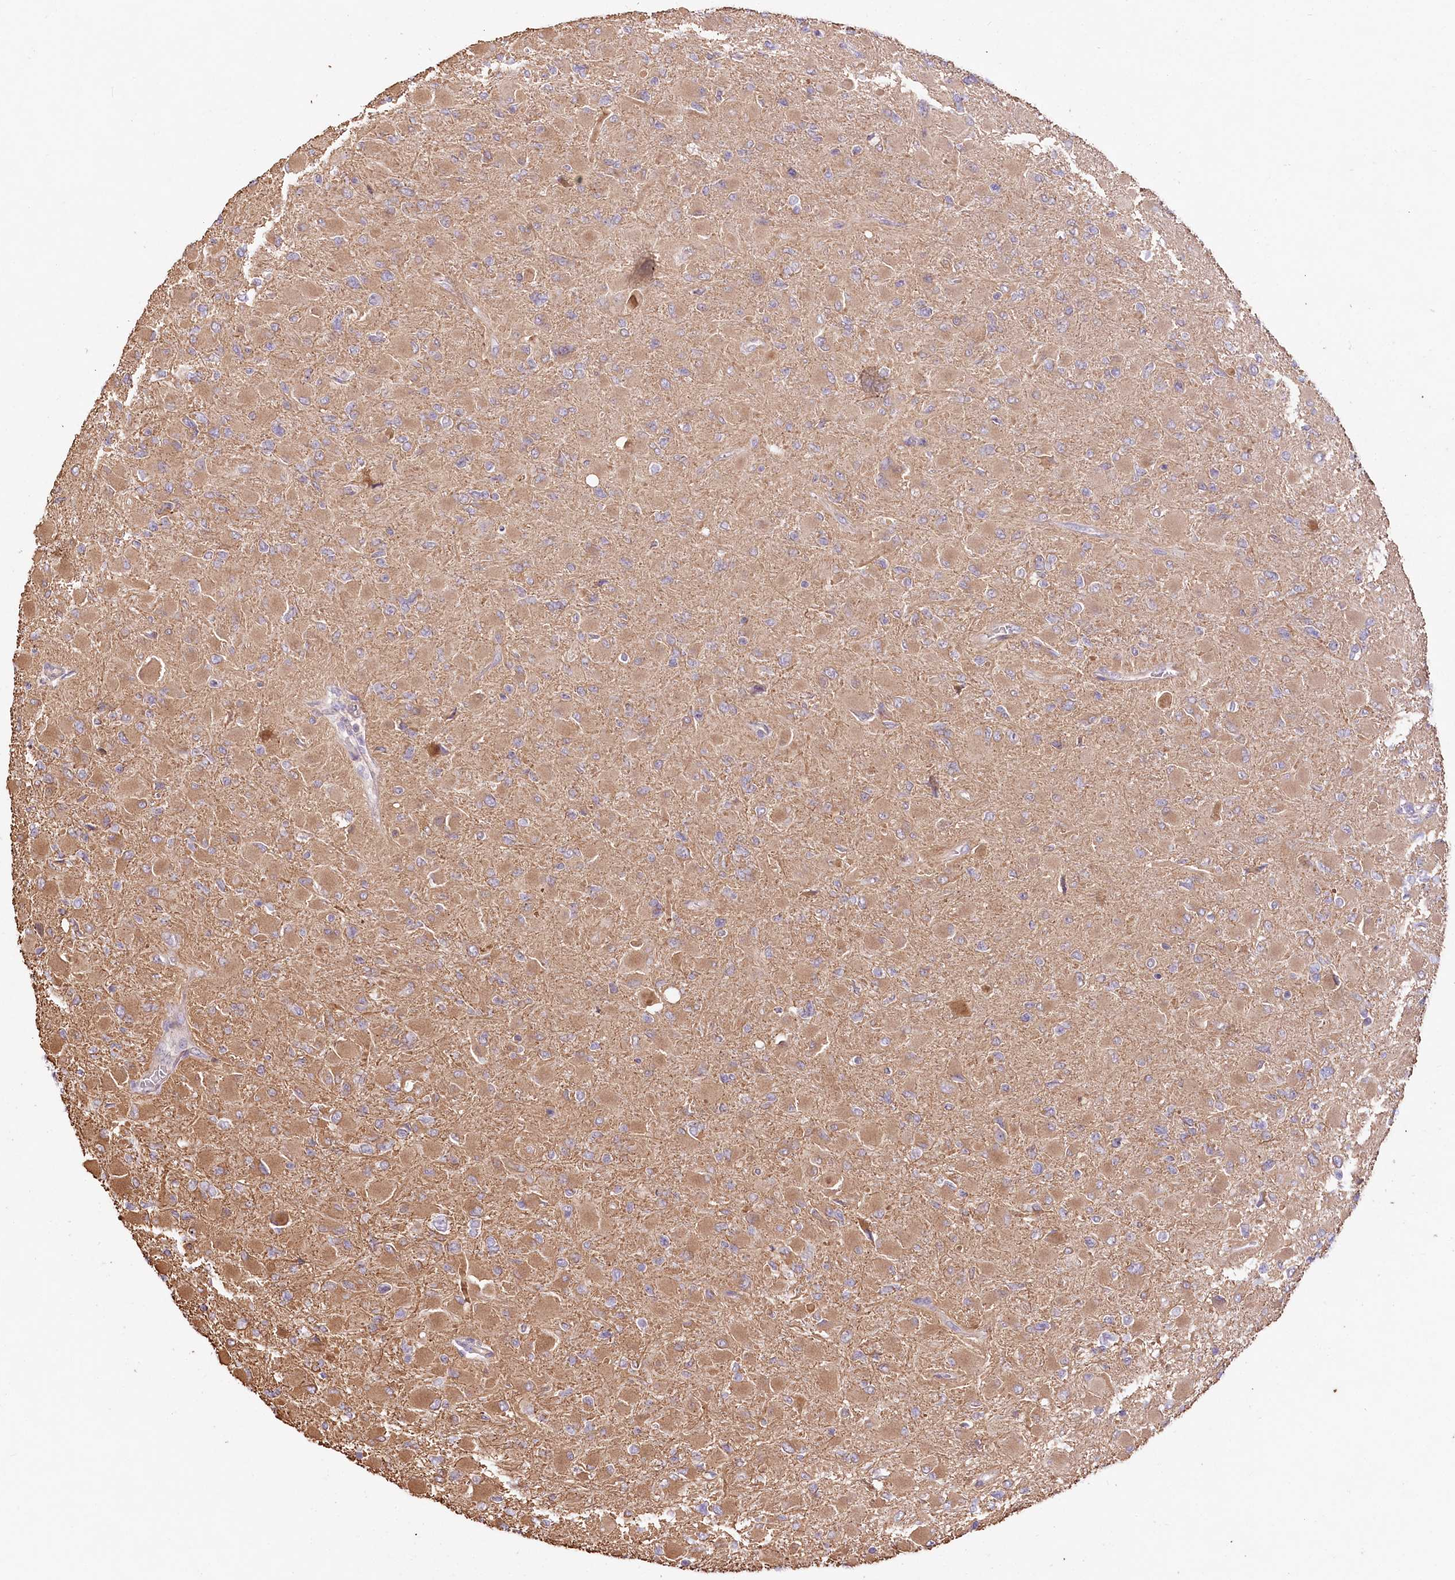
{"staining": {"intensity": "moderate", "quantity": ">75%", "location": "cytoplasmic/membranous"}, "tissue": "glioma", "cell_type": "Tumor cells", "image_type": "cancer", "snomed": [{"axis": "morphology", "description": "Glioma, malignant, High grade"}, {"axis": "topography", "description": "Cerebral cortex"}], "caption": "Malignant glioma (high-grade) stained with a brown dye exhibits moderate cytoplasmic/membranous positive staining in approximately >75% of tumor cells.", "gene": "PYROXD1", "patient": {"sex": "female", "age": 36}}